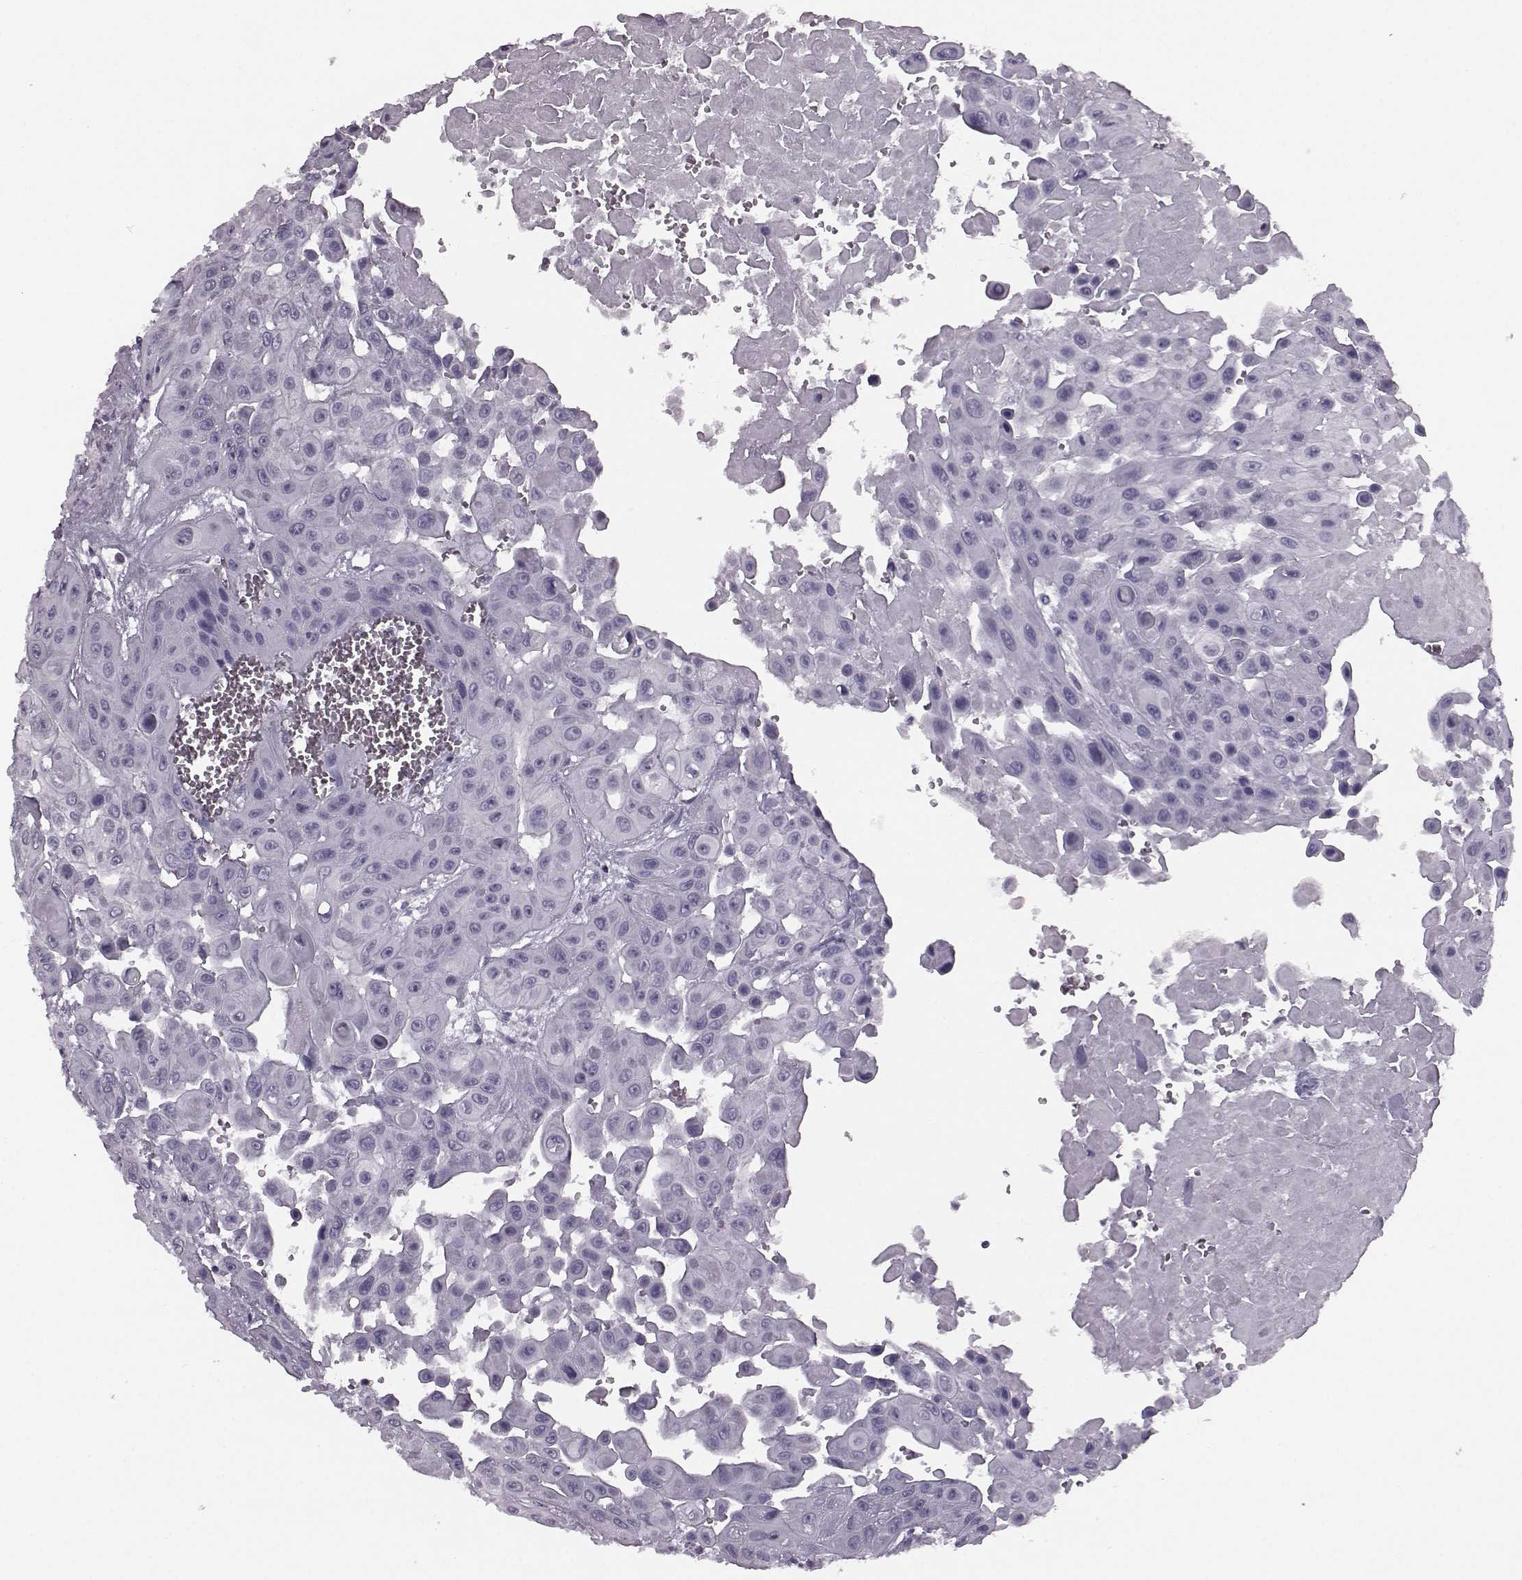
{"staining": {"intensity": "negative", "quantity": "none", "location": "none"}, "tissue": "head and neck cancer", "cell_type": "Tumor cells", "image_type": "cancer", "snomed": [{"axis": "morphology", "description": "Adenocarcinoma, NOS"}, {"axis": "topography", "description": "Head-Neck"}], "caption": "IHC image of neoplastic tissue: human head and neck adenocarcinoma stained with DAB (3,3'-diaminobenzidine) reveals no significant protein expression in tumor cells. Nuclei are stained in blue.", "gene": "JSRP1", "patient": {"sex": "male", "age": 73}}